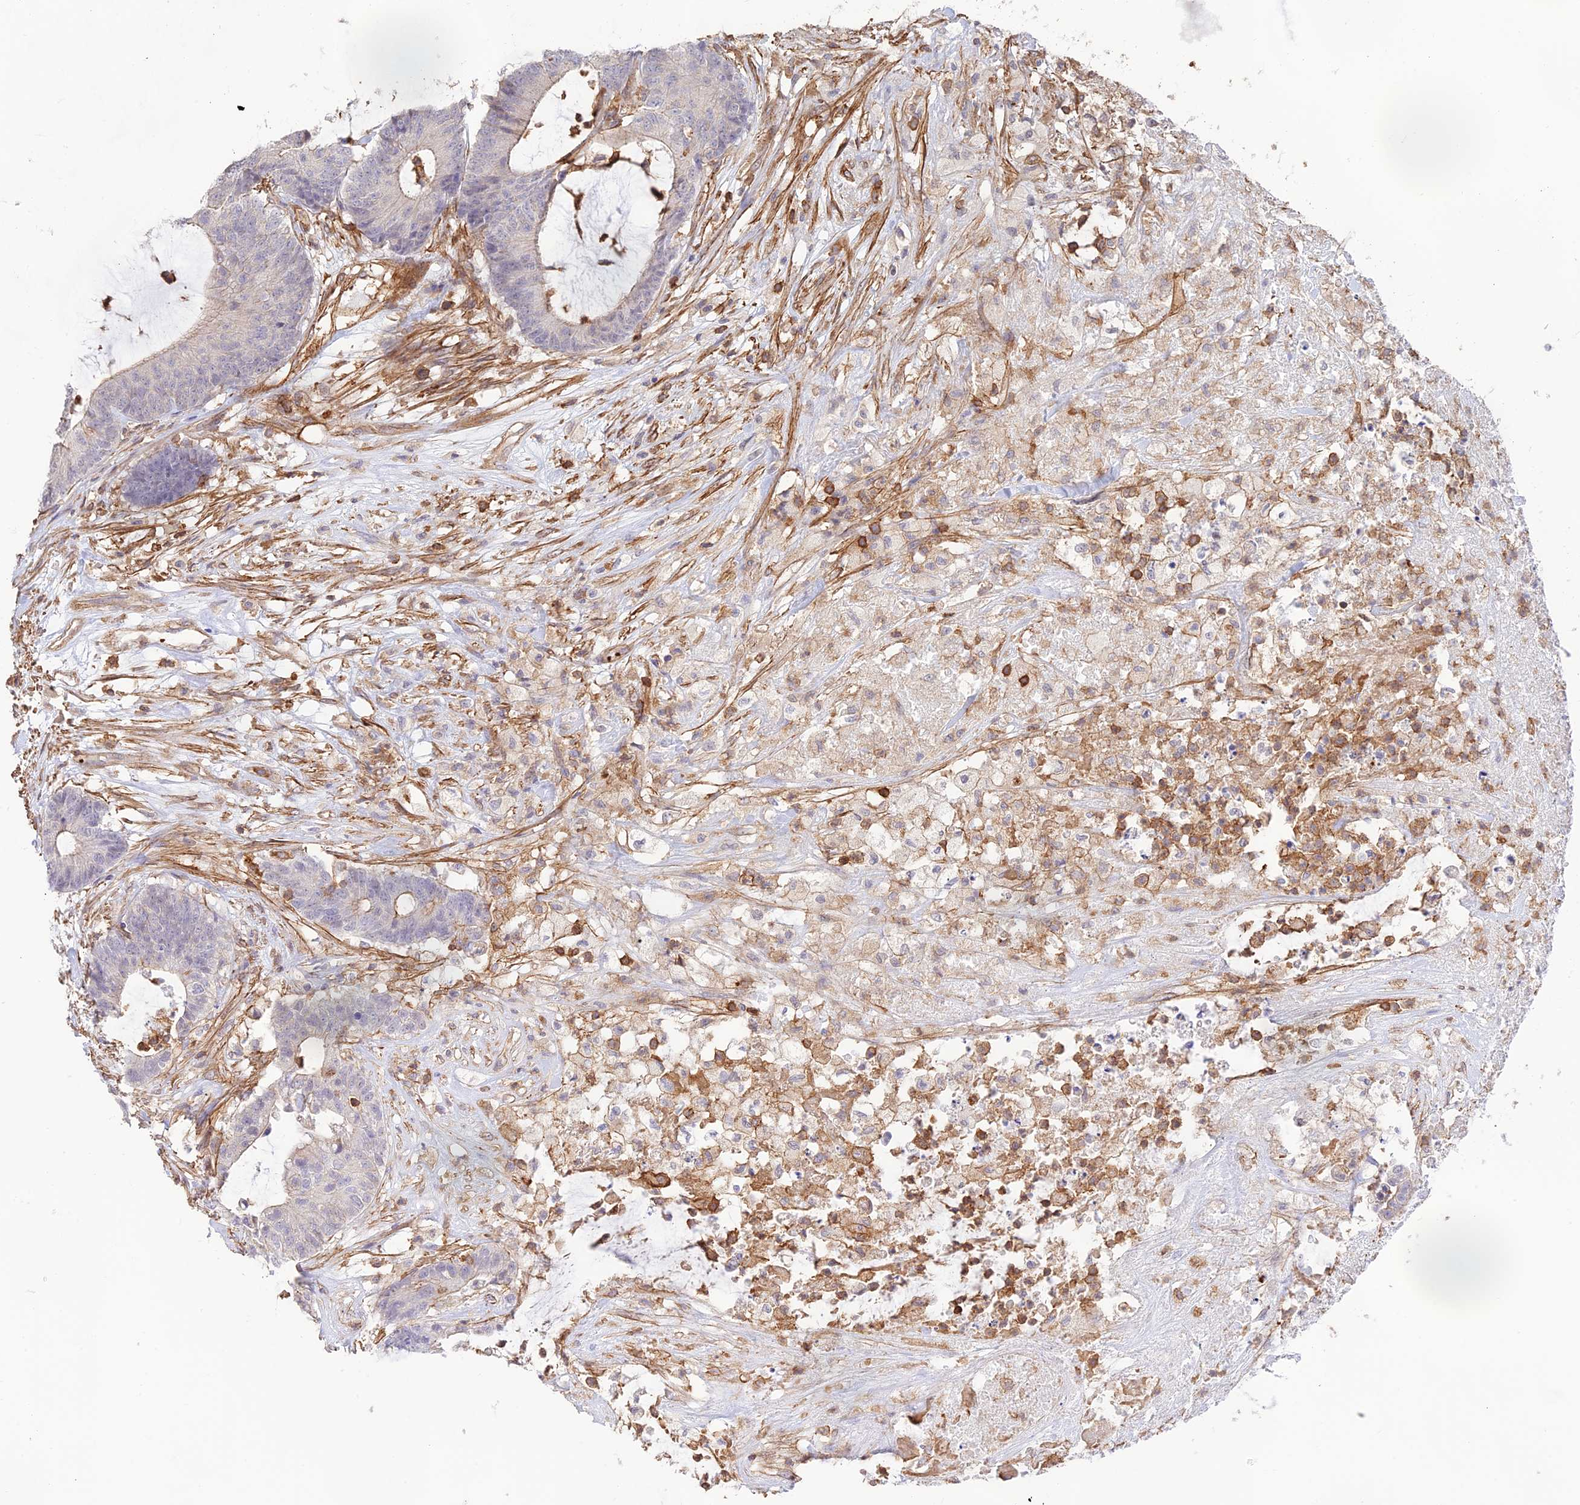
{"staining": {"intensity": "negative", "quantity": "none", "location": "none"}, "tissue": "colorectal cancer", "cell_type": "Tumor cells", "image_type": "cancer", "snomed": [{"axis": "morphology", "description": "Adenocarcinoma, NOS"}, {"axis": "topography", "description": "Colon"}], "caption": "Human colorectal cancer stained for a protein using immunohistochemistry (IHC) demonstrates no expression in tumor cells.", "gene": "DENND1C", "patient": {"sex": "female", "age": 84}}